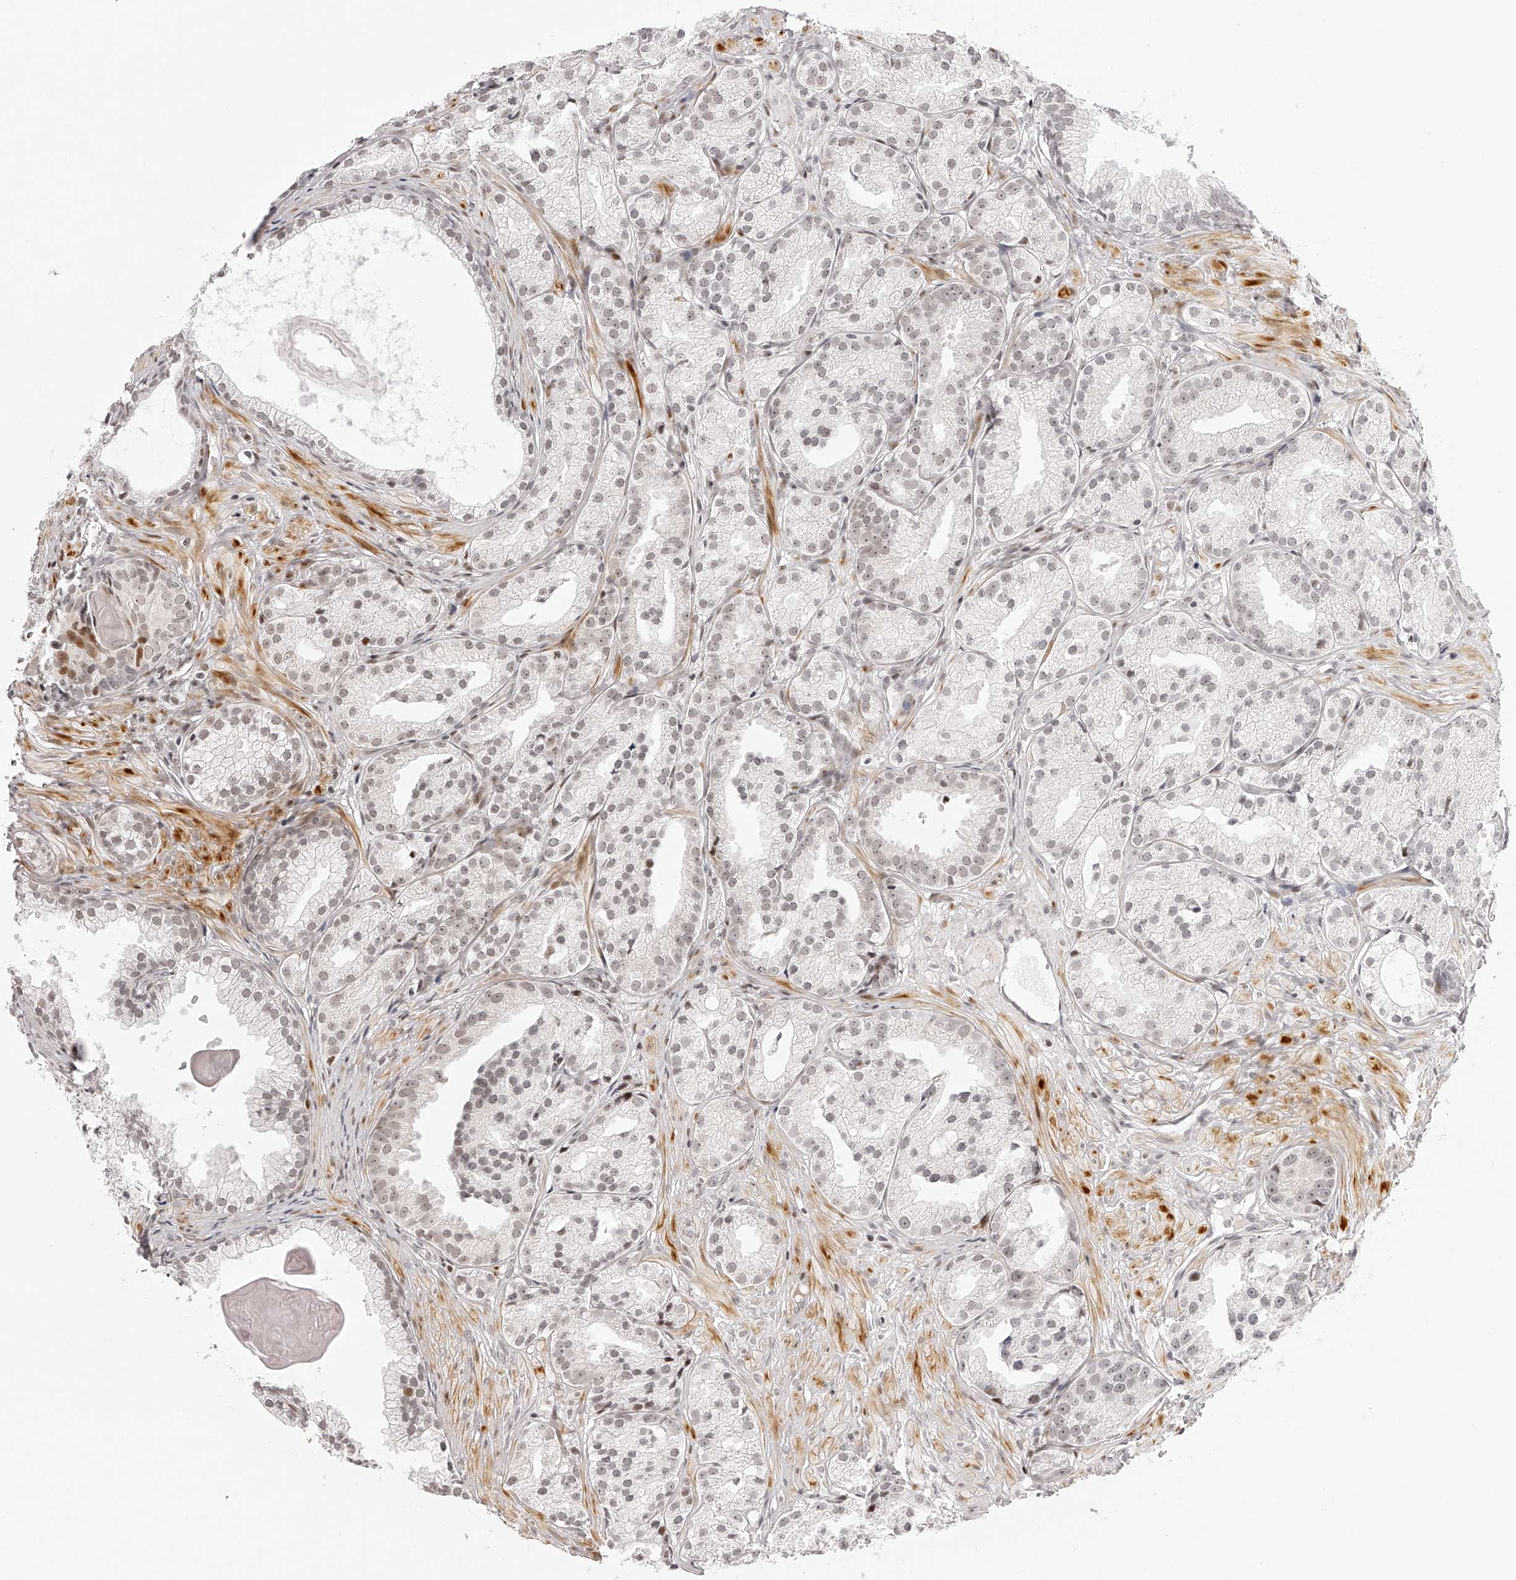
{"staining": {"intensity": "weak", "quantity": "25%-75%", "location": "nuclear"}, "tissue": "prostate cancer", "cell_type": "Tumor cells", "image_type": "cancer", "snomed": [{"axis": "morphology", "description": "Adenocarcinoma, Low grade"}, {"axis": "topography", "description": "Prostate"}], "caption": "There is low levels of weak nuclear staining in tumor cells of prostate cancer, as demonstrated by immunohistochemical staining (brown color).", "gene": "PLEKHG1", "patient": {"sex": "male", "age": 88}}